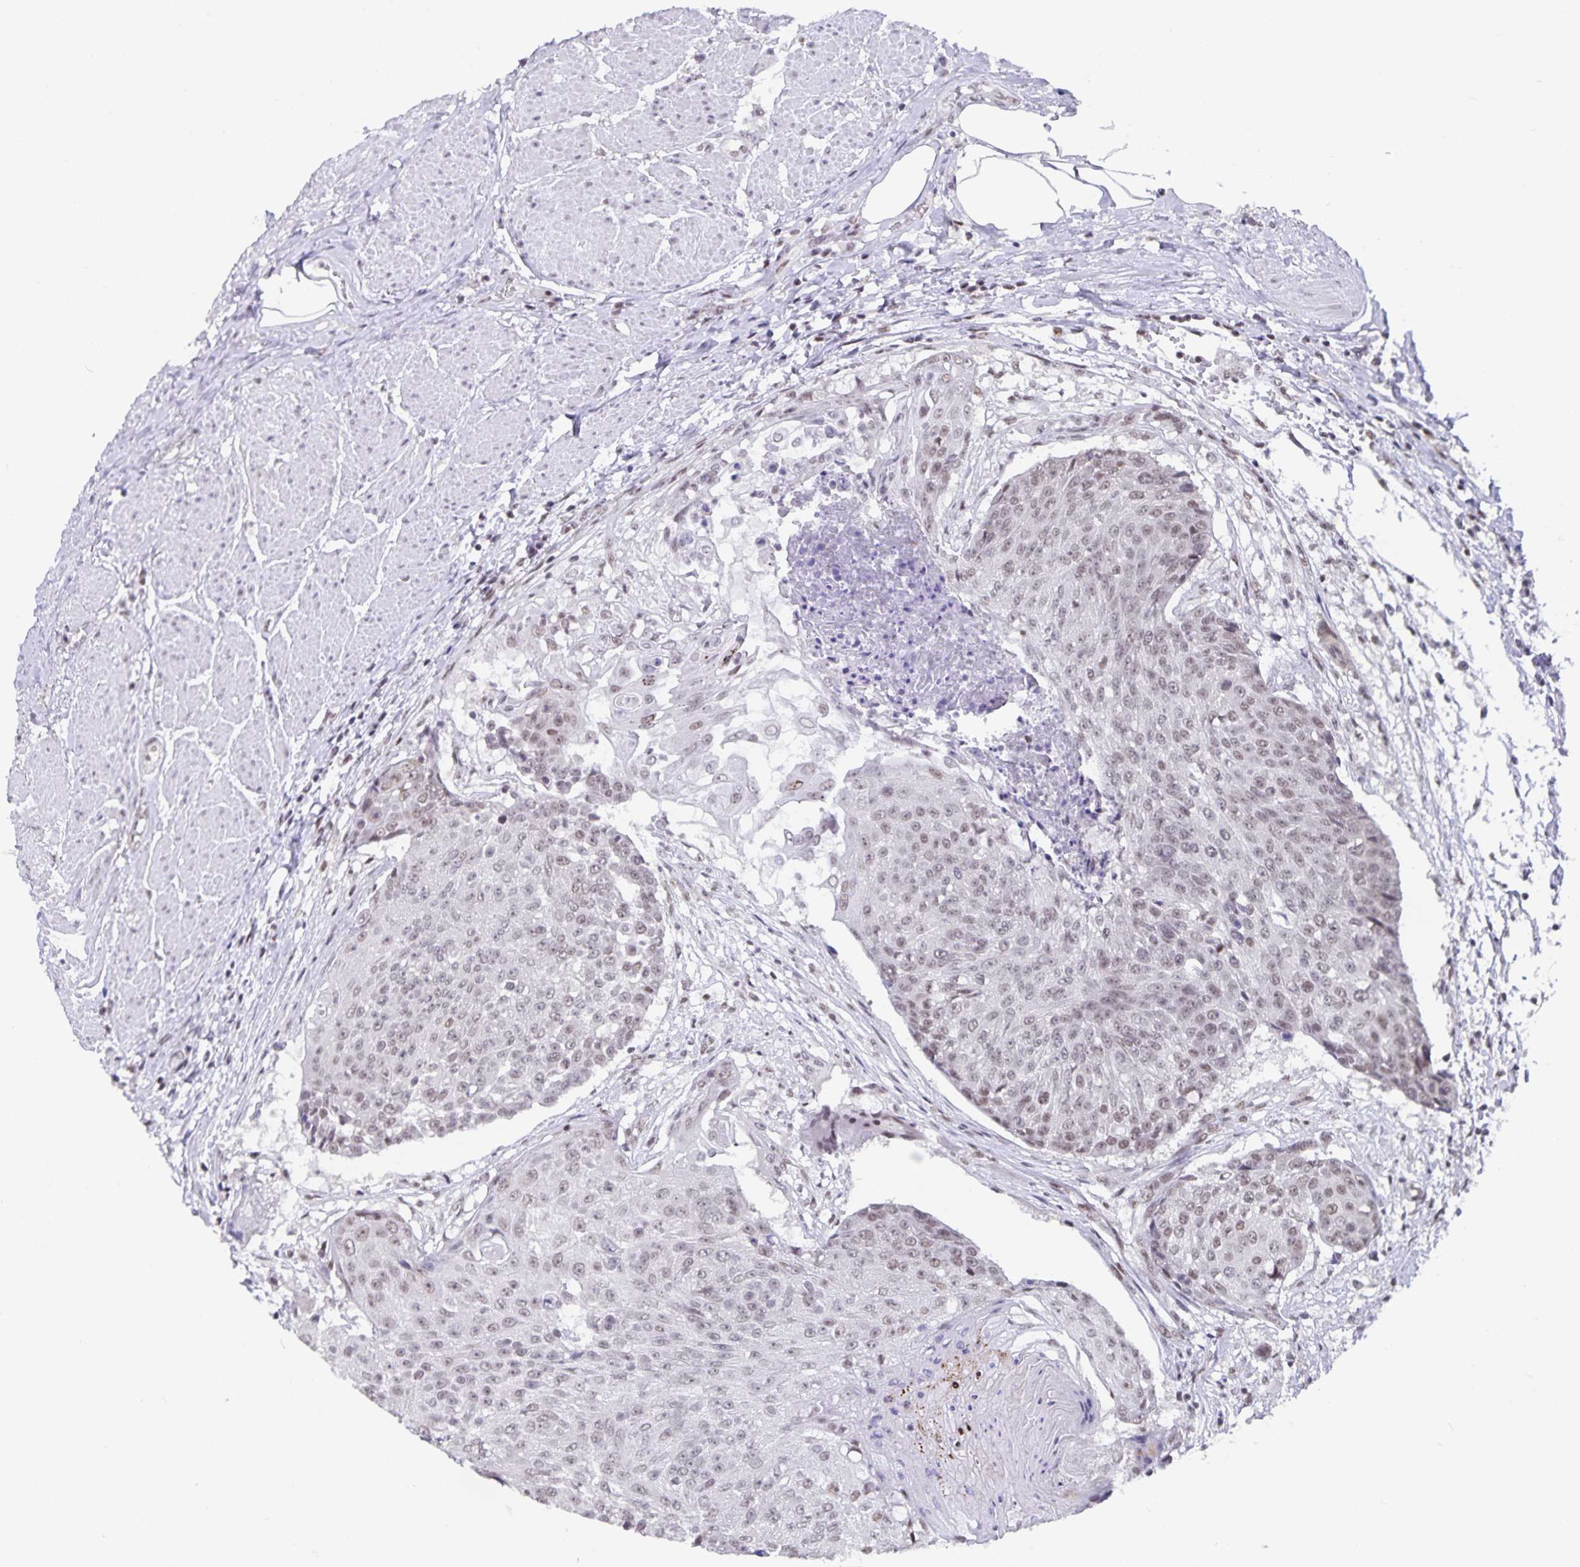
{"staining": {"intensity": "weak", "quantity": ">75%", "location": "nuclear"}, "tissue": "urothelial cancer", "cell_type": "Tumor cells", "image_type": "cancer", "snomed": [{"axis": "morphology", "description": "Urothelial carcinoma, High grade"}, {"axis": "topography", "description": "Urinary bladder"}], "caption": "An immunohistochemistry image of tumor tissue is shown. Protein staining in brown shows weak nuclear positivity in urothelial cancer within tumor cells. The protein is stained brown, and the nuclei are stained in blue (DAB (3,3'-diaminobenzidine) IHC with brightfield microscopy, high magnification).", "gene": "PBX2", "patient": {"sex": "female", "age": 63}}